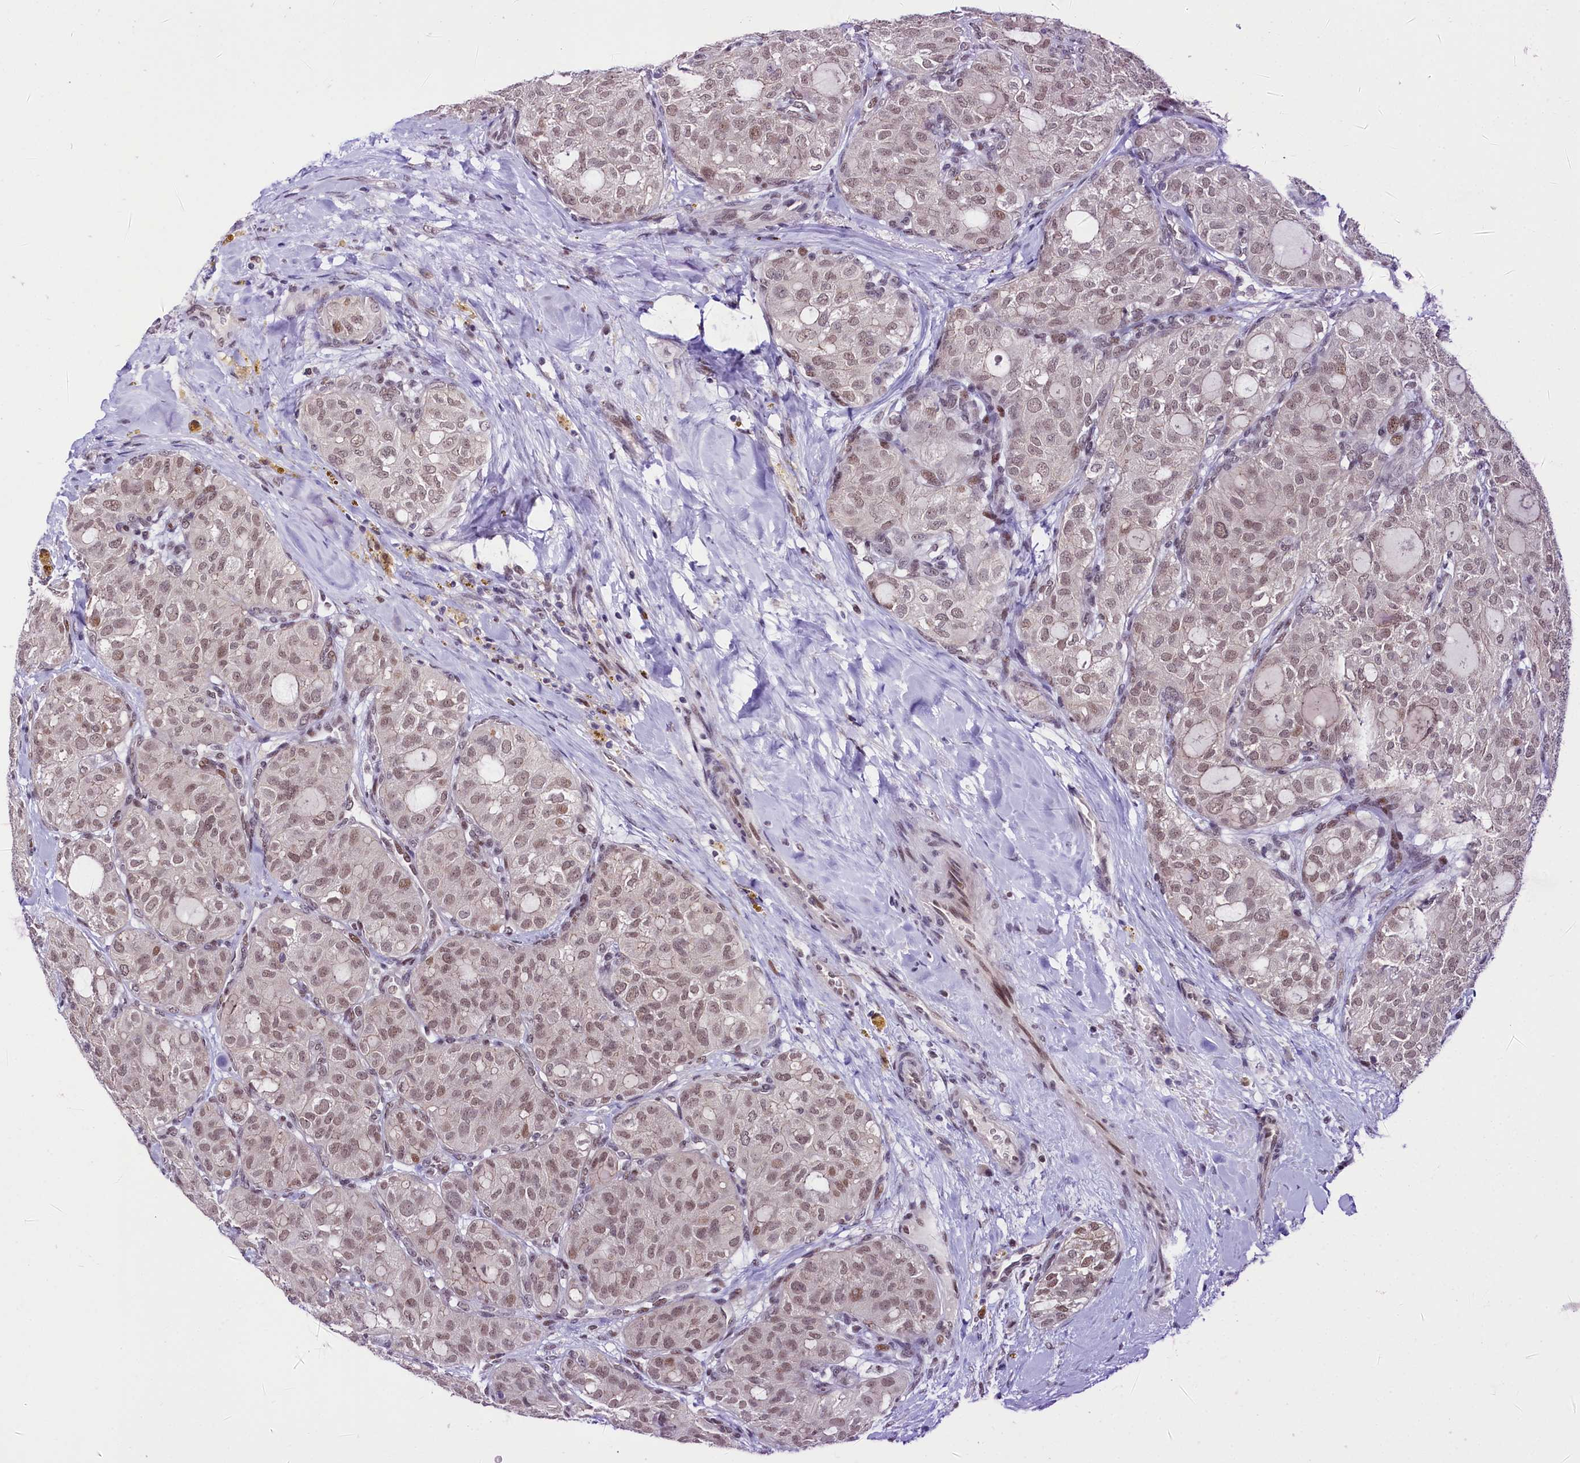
{"staining": {"intensity": "weak", "quantity": ">75%", "location": "nuclear"}, "tissue": "thyroid cancer", "cell_type": "Tumor cells", "image_type": "cancer", "snomed": [{"axis": "morphology", "description": "Follicular adenoma carcinoma, NOS"}, {"axis": "topography", "description": "Thyroid gland"}], "caption": "Thyroid follicular adenoma carcinoma was stained to show a protein in brown. There is low levels of weak nuclear positivity in approximately >75% of tumor cells. (Brightfield microscopy of DAB IHC at high magnification).", "gene": "SCAF11", "patient": {"sex": "male", "age": 75}}